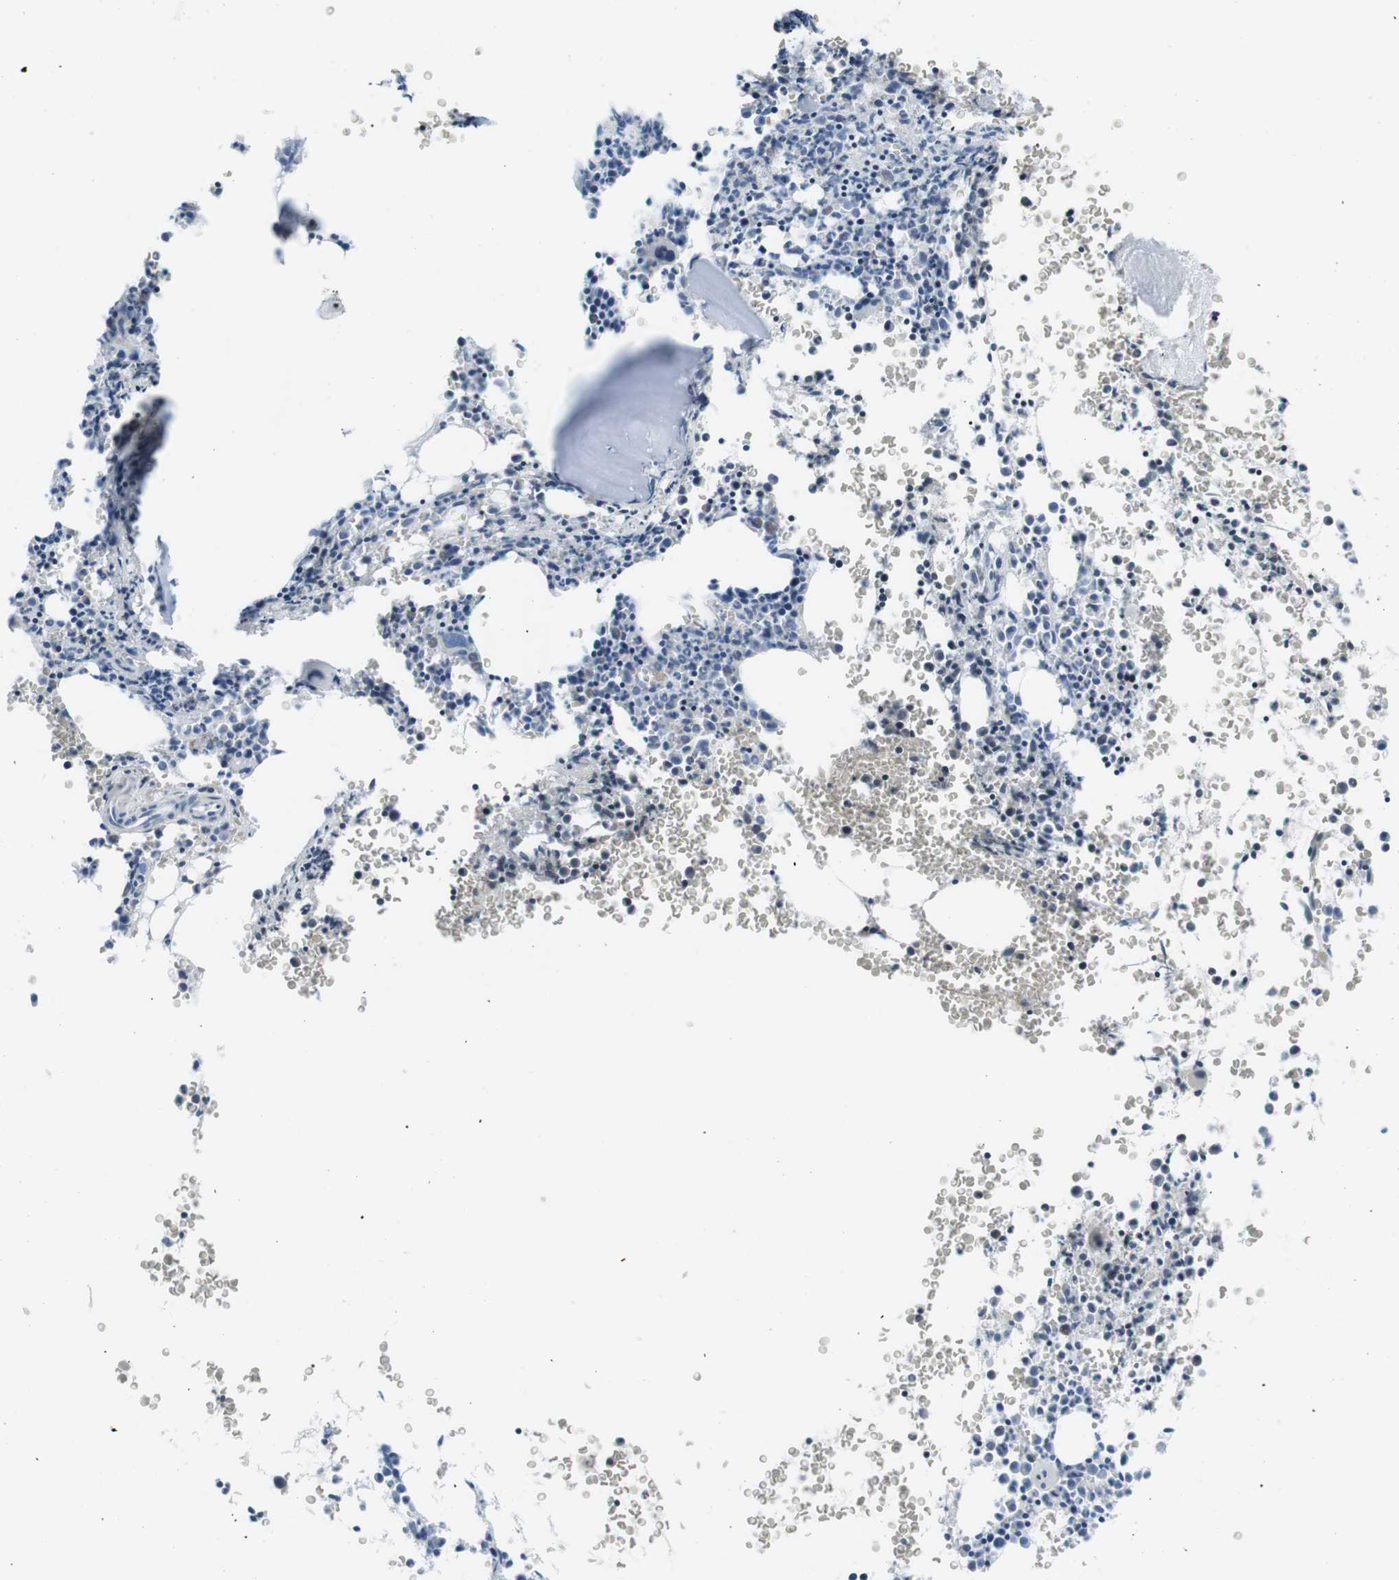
{"staining": {"intensity": "negative", "quantity": "none", "location": "none"}, "tissue": "bone marrow", "cell_type": "Hematopoietic cells", "image_type": "normal", "snomed": [{"axis": "morphology", "description": "Normal tissue, NOS"}, {"axis": "morphology", "description": "Inflammation, NOS"}, {"axis": "topography", "description": "Bone marrow"}], "caption": "Hematopoietic cells are negative for brown protein staining in benign bone marrow. The staining is performed using DAB brown chromogen with nuclei counter-stained in using hematoxylin.", "gene": "MUC2", "patient": {"sex": "female", "age": 56}}